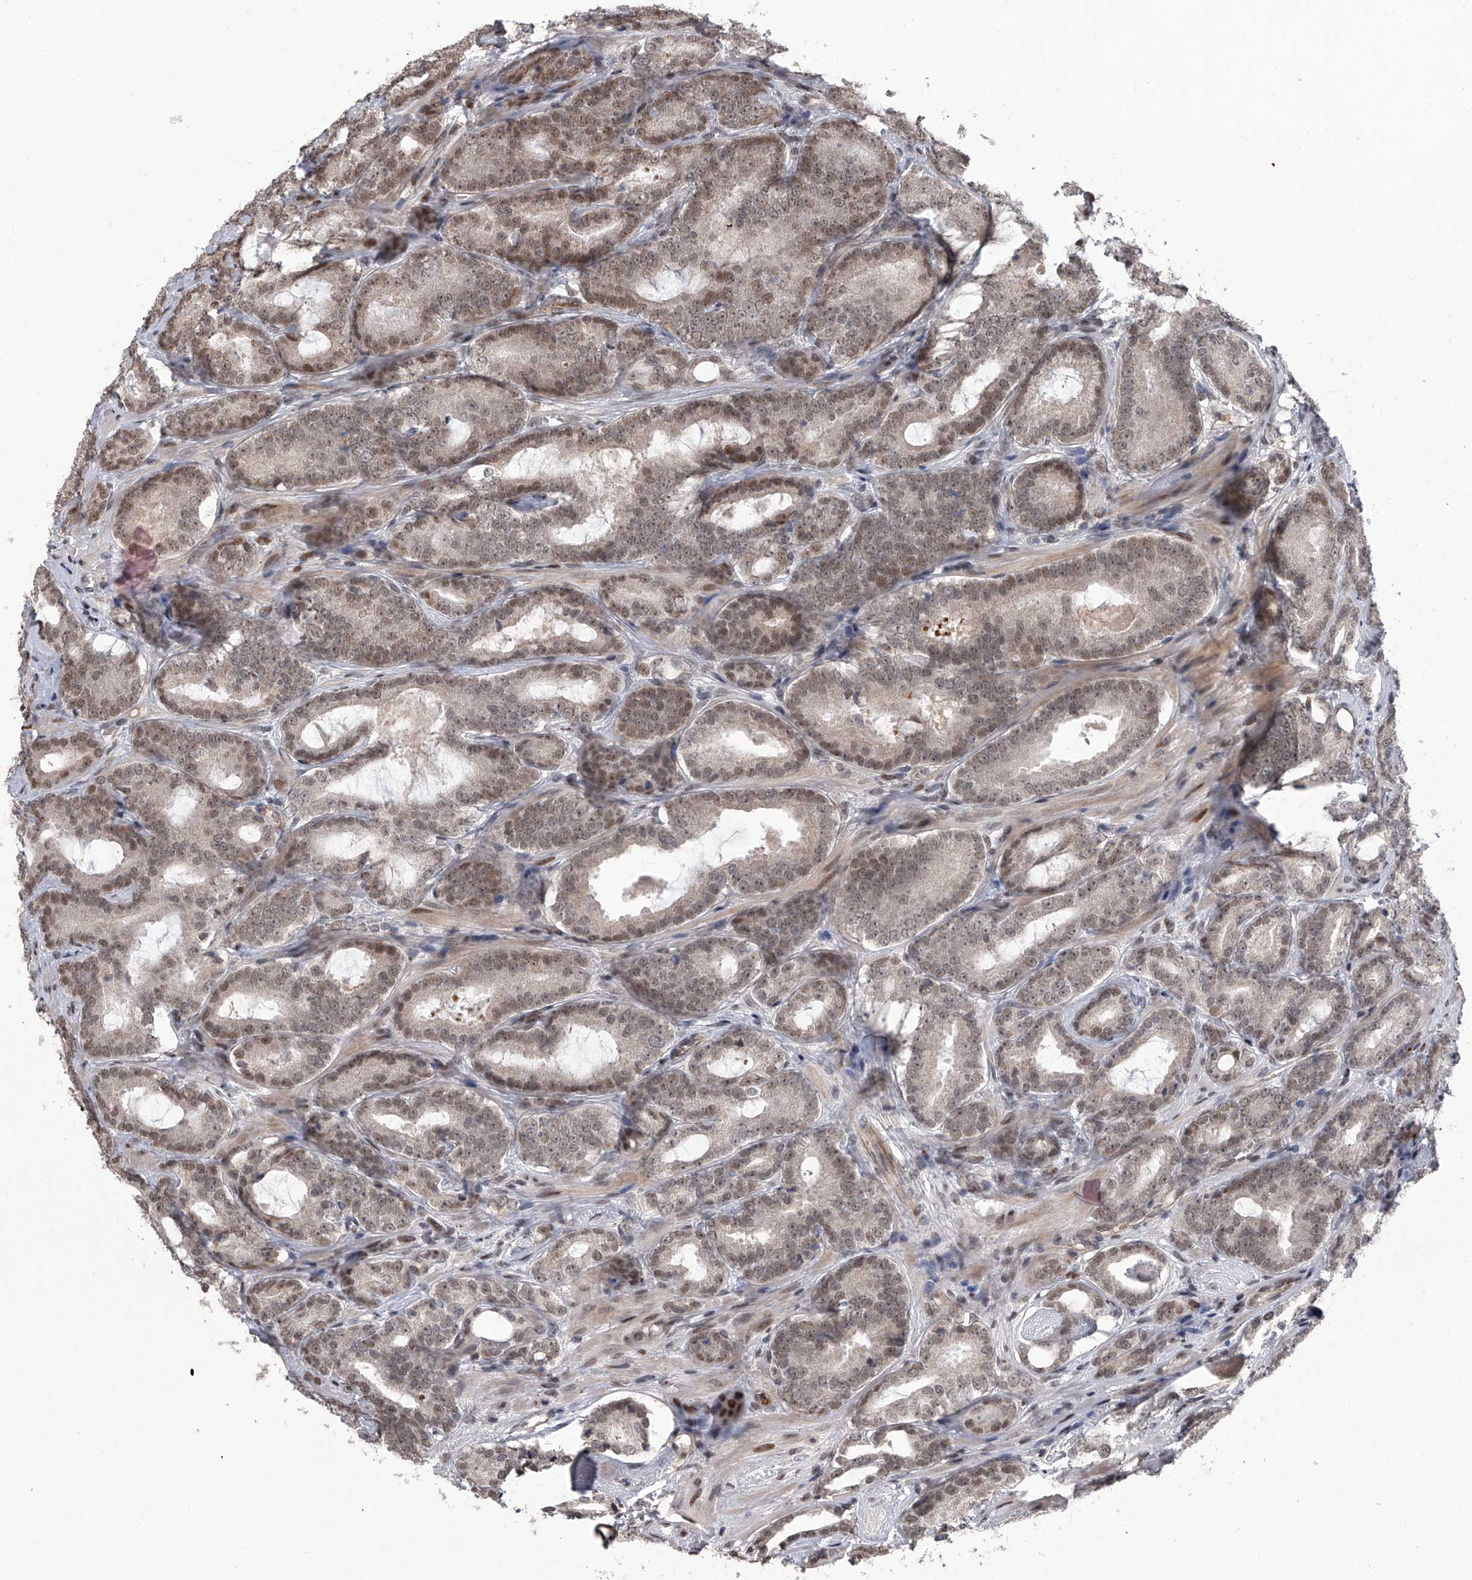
{"staining": {"intensity": "strong", "quantity": "25%-75%", "location": "cytoplasmic/membranous,nuclear"}, "tissue": "prostate cancer", "cell_type": "Tumor cells", "image_type": "cancer", "snomed": [{"axis": "morphology", "description": "Adenocarcinoma, High grade"}, {"axis": "topography", "description": "Prostate"}], "caption": "Prostate cancer (high-grade adenocarcinoma) tissue demonstrates strong cytoplasmic/membranous and nuclear positivity in approximately 25%-75% of tumor cells", "gene": "ZNF426", "patient": {"sex": "male", "age": 66}}